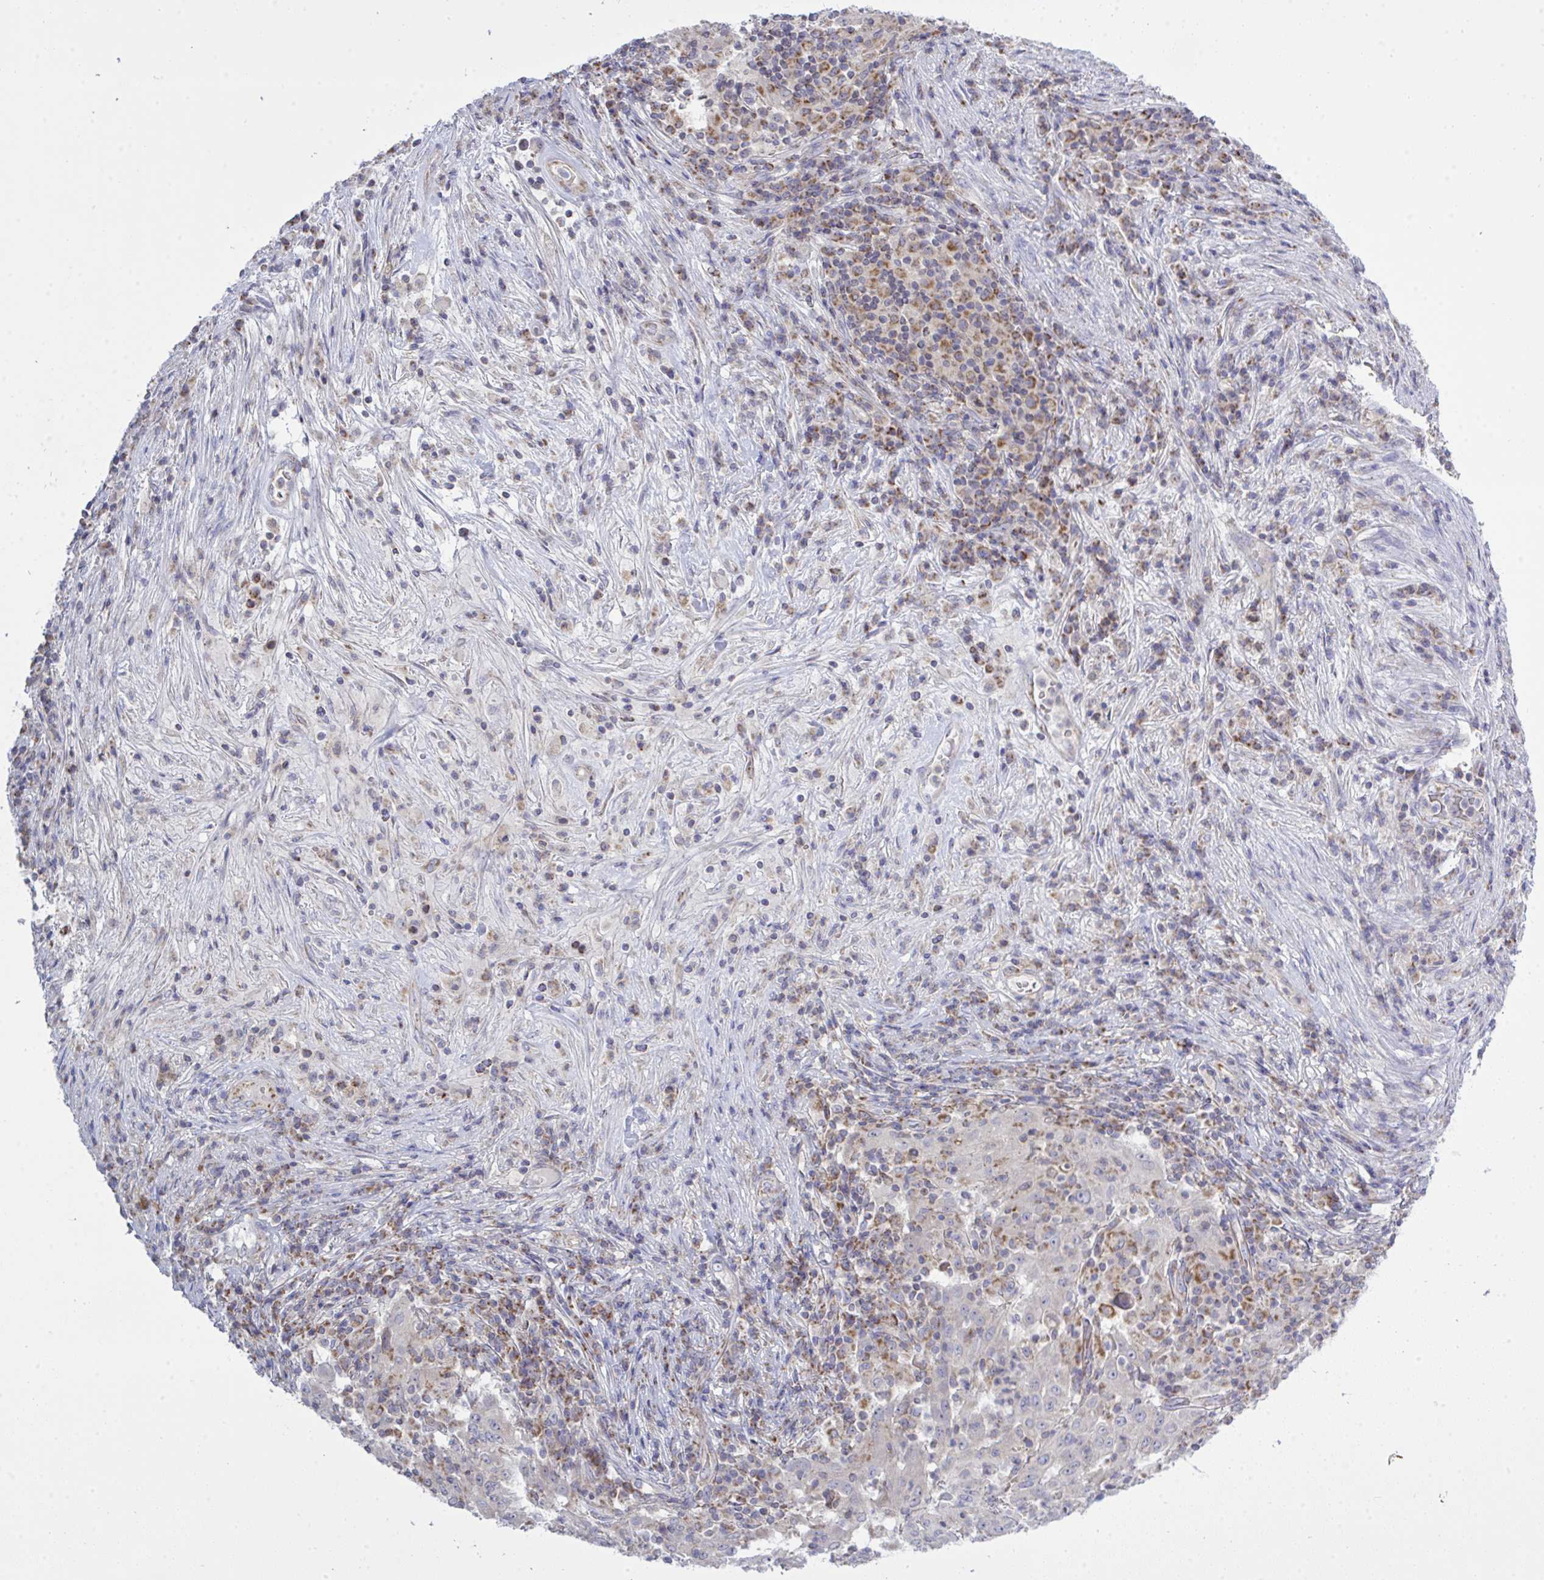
{"staining": {"intensity": "negative", "quantity": "none", "location": "none"}, "tissue": "pancreatic cancer", "cell_type": "Tumor cells", "image_type": "cancer", "snomed": [{"axis": "morphology", "description": "Adenocarcinoma, NOS"}, {"axis": "topography", "description": "Pancreas"}], "caption": "There is no significant positivity in tumor cells of pancreatic adenocarcinoma. The staining is performed using DAB (3,3'-diaminobenzidine) brown chromogen with nuclei counter-stained in using hematoxylin.", "gene": "NDUFA7", "patient": {"sex": "male", "age": 63}}